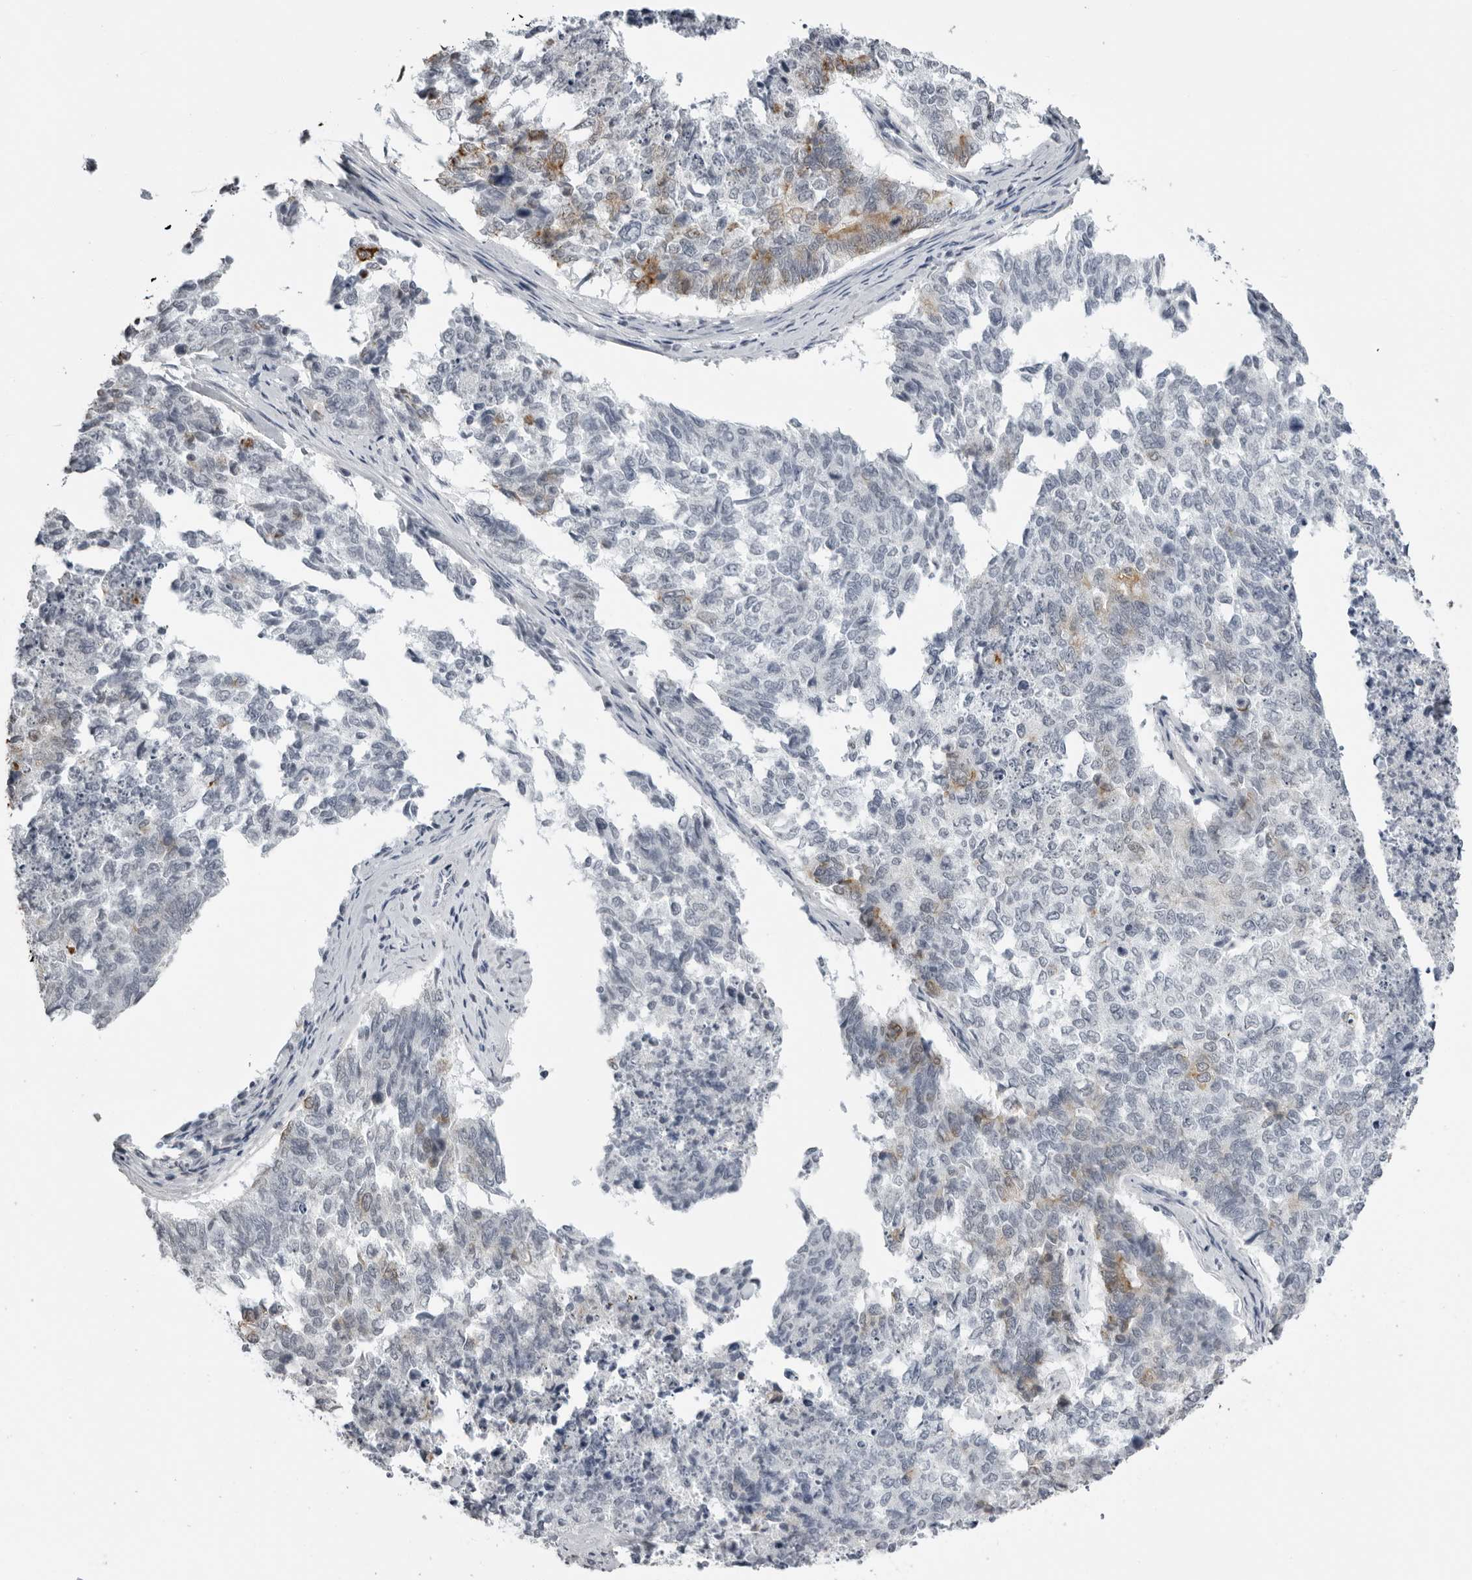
{"staining": {"intensity": "weak", "quantity": "<25%", "location": "cytoplasmic/membranous"}, "tissue": "cervical cancer", "cell_type": "Tumor cells", "image_type": "cancer", "snomed": [{"axis": "morphology", "description": "Squamous cell carcinoma, NOS"}, {"axis": "topography", "description": "Cervix"}], "caption": "Immunohistochemistry of human squamous cell carcinoma (cervical) reveals no positivity in tumor cells.", "gene": "SERPINF2", "patient": {"sex": "female", "age": 63}}